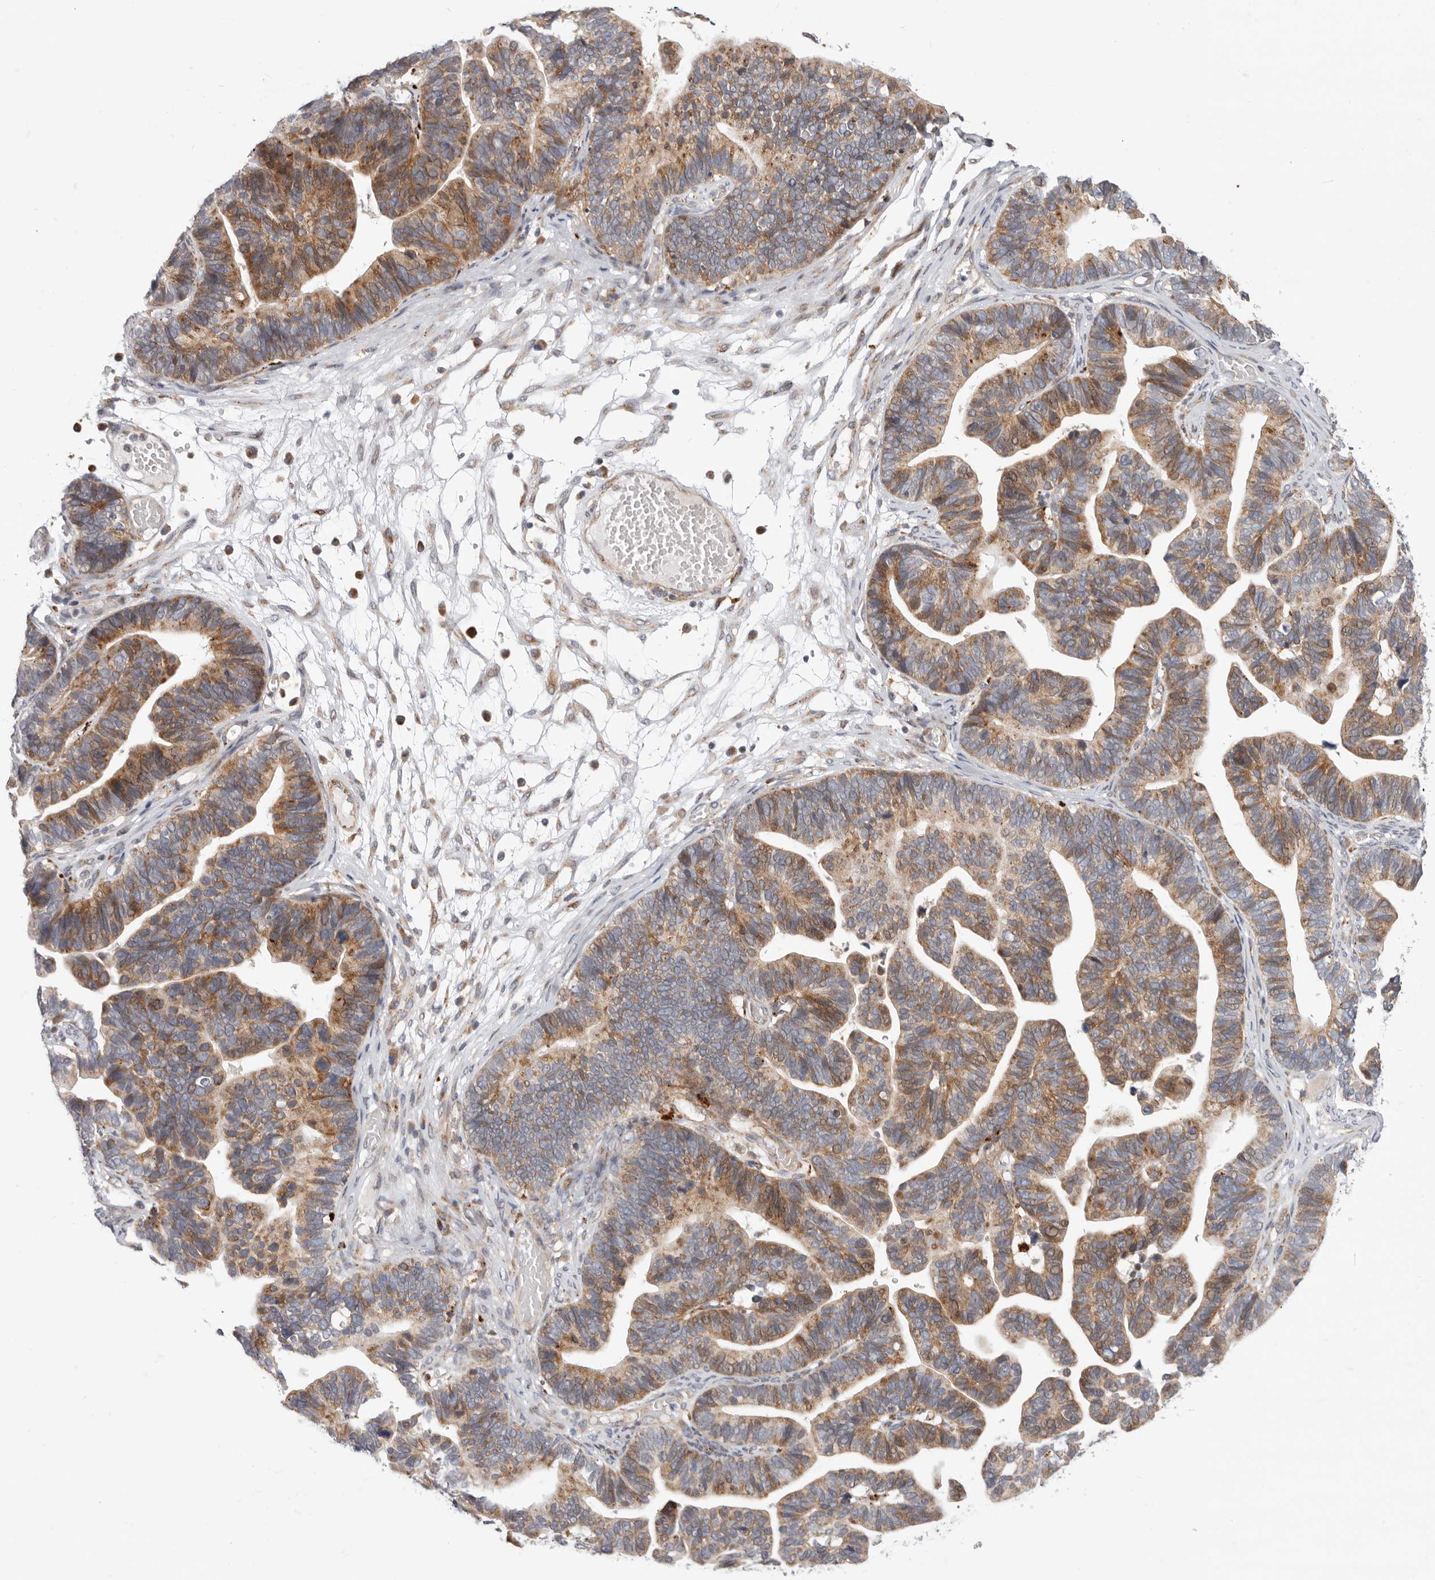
{"staining": {"intensity": "moderate", "quantity": ">75%", "location": "cytoplasmic/membranous"}, "tissue": "ovarian cancer", "cell_type": "Tumor cells", "image_type": "cancer", "snomed": [{"axis": "morphology", "description": "Cystadenocarcinoma, serous, NOS"}, {"axis": "topography", "description": "Ovary"}], "caption": "Protein staining of ovarian cancer (serous cystadenocarcinoma) tissue displays moderate cytoplasmic/membranous expression in approximately >75% of tumor cells. (DAB (3,3'-diaminobenzidine) = brown stain, brightfield microscopy at high magnification).", "gene": "TOR3A", "patient": {"sex": "female", "age": 56}}